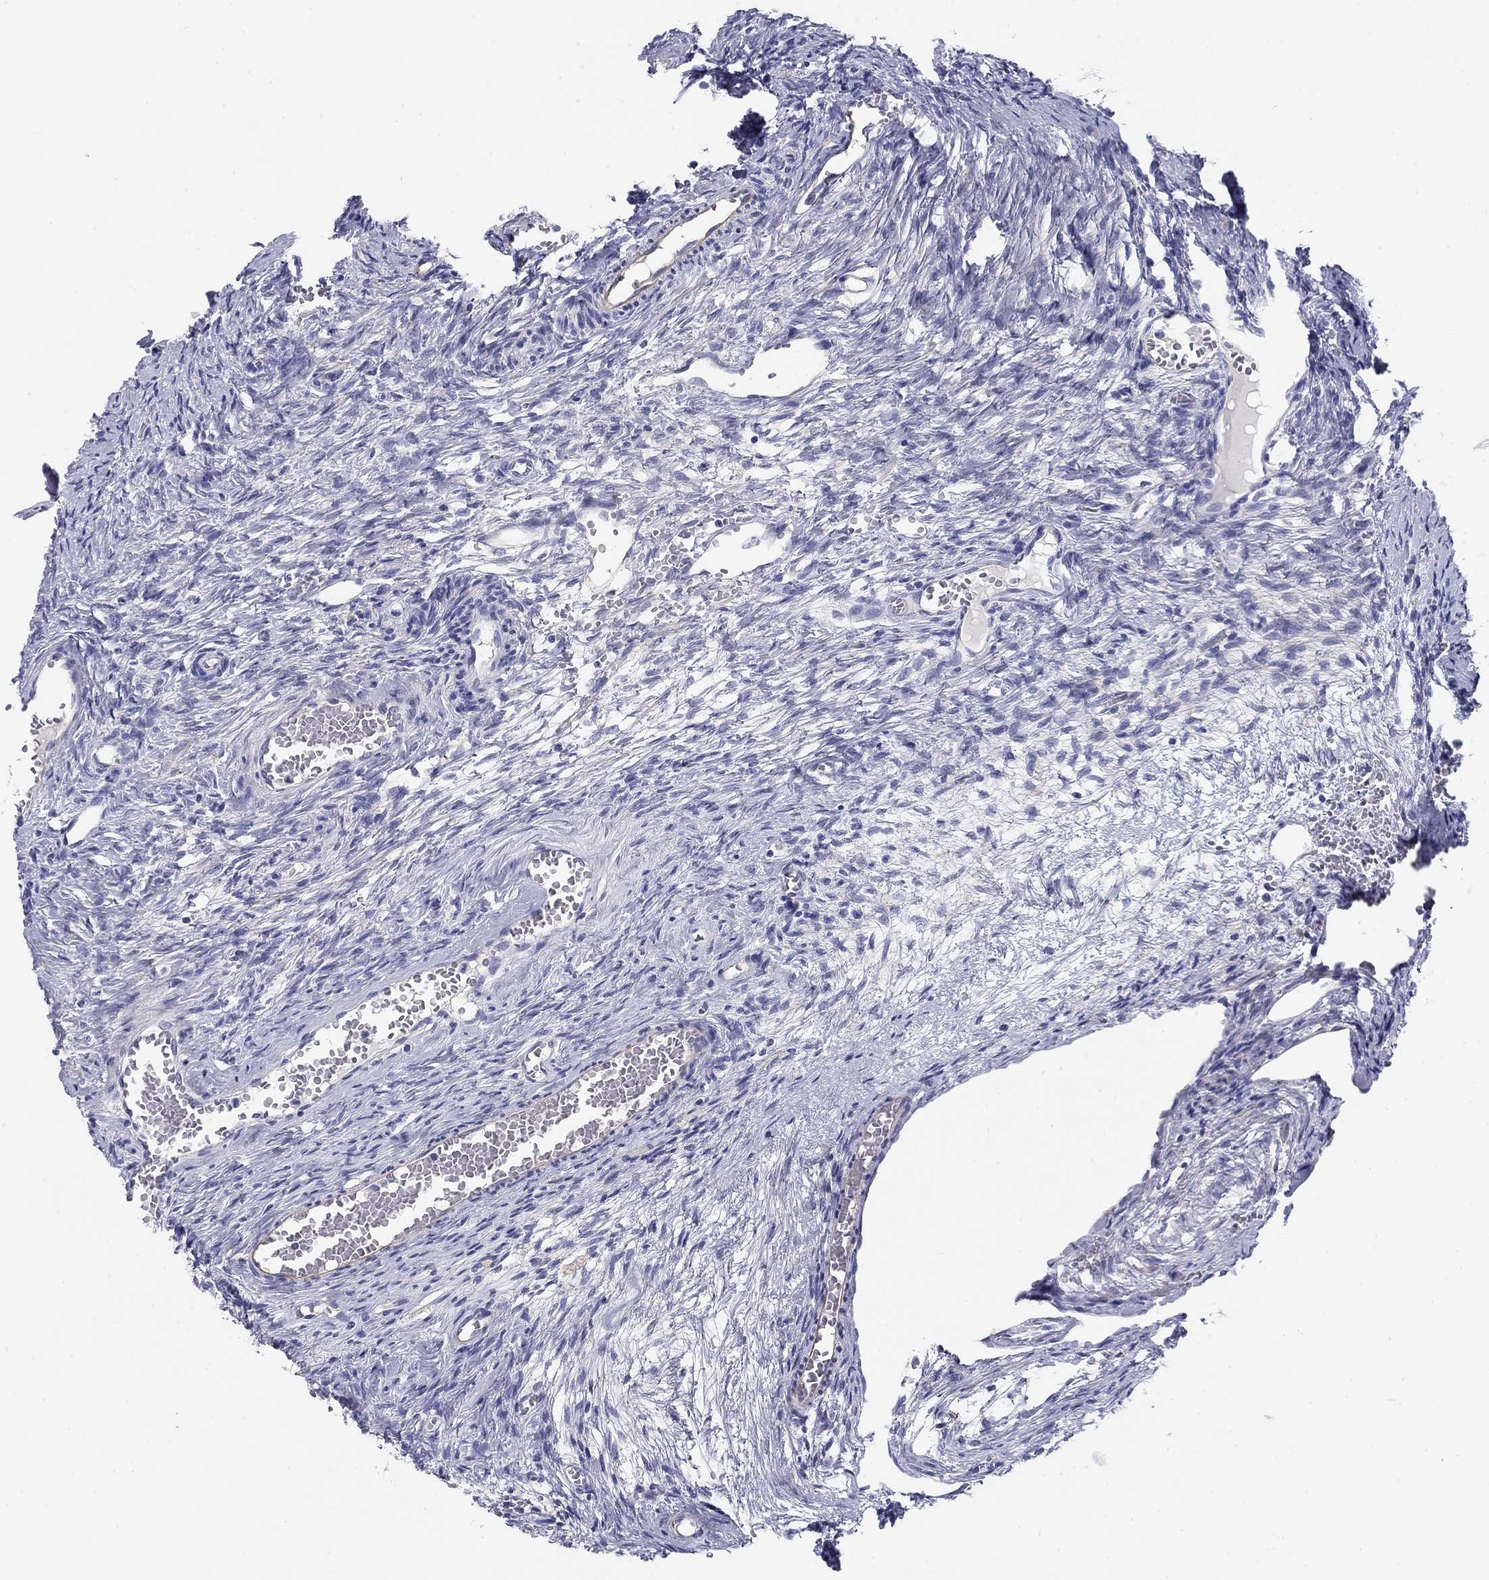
{"staining": {"intensity": "weak", "quantity": "<25%", "location": "cytoplasmic/membranous"}, "tissue": "ovary", "cell_type": "Follicle cells", "image_type": "normal", "snomed": [{"axis": "morphology", "description": "Normal tissue, NOS"}, {"axis": "topography", "description": "Ovary"}], "caption": "A photomicrograph of human ovary is negative for staining in follicle cells. (DAB (3,3'-diaminobenzidine) immunohistochemistry (IHC), high magnification).", "gene": "SEPTIN3", "patient": {"sex": "female", "age": 39}}